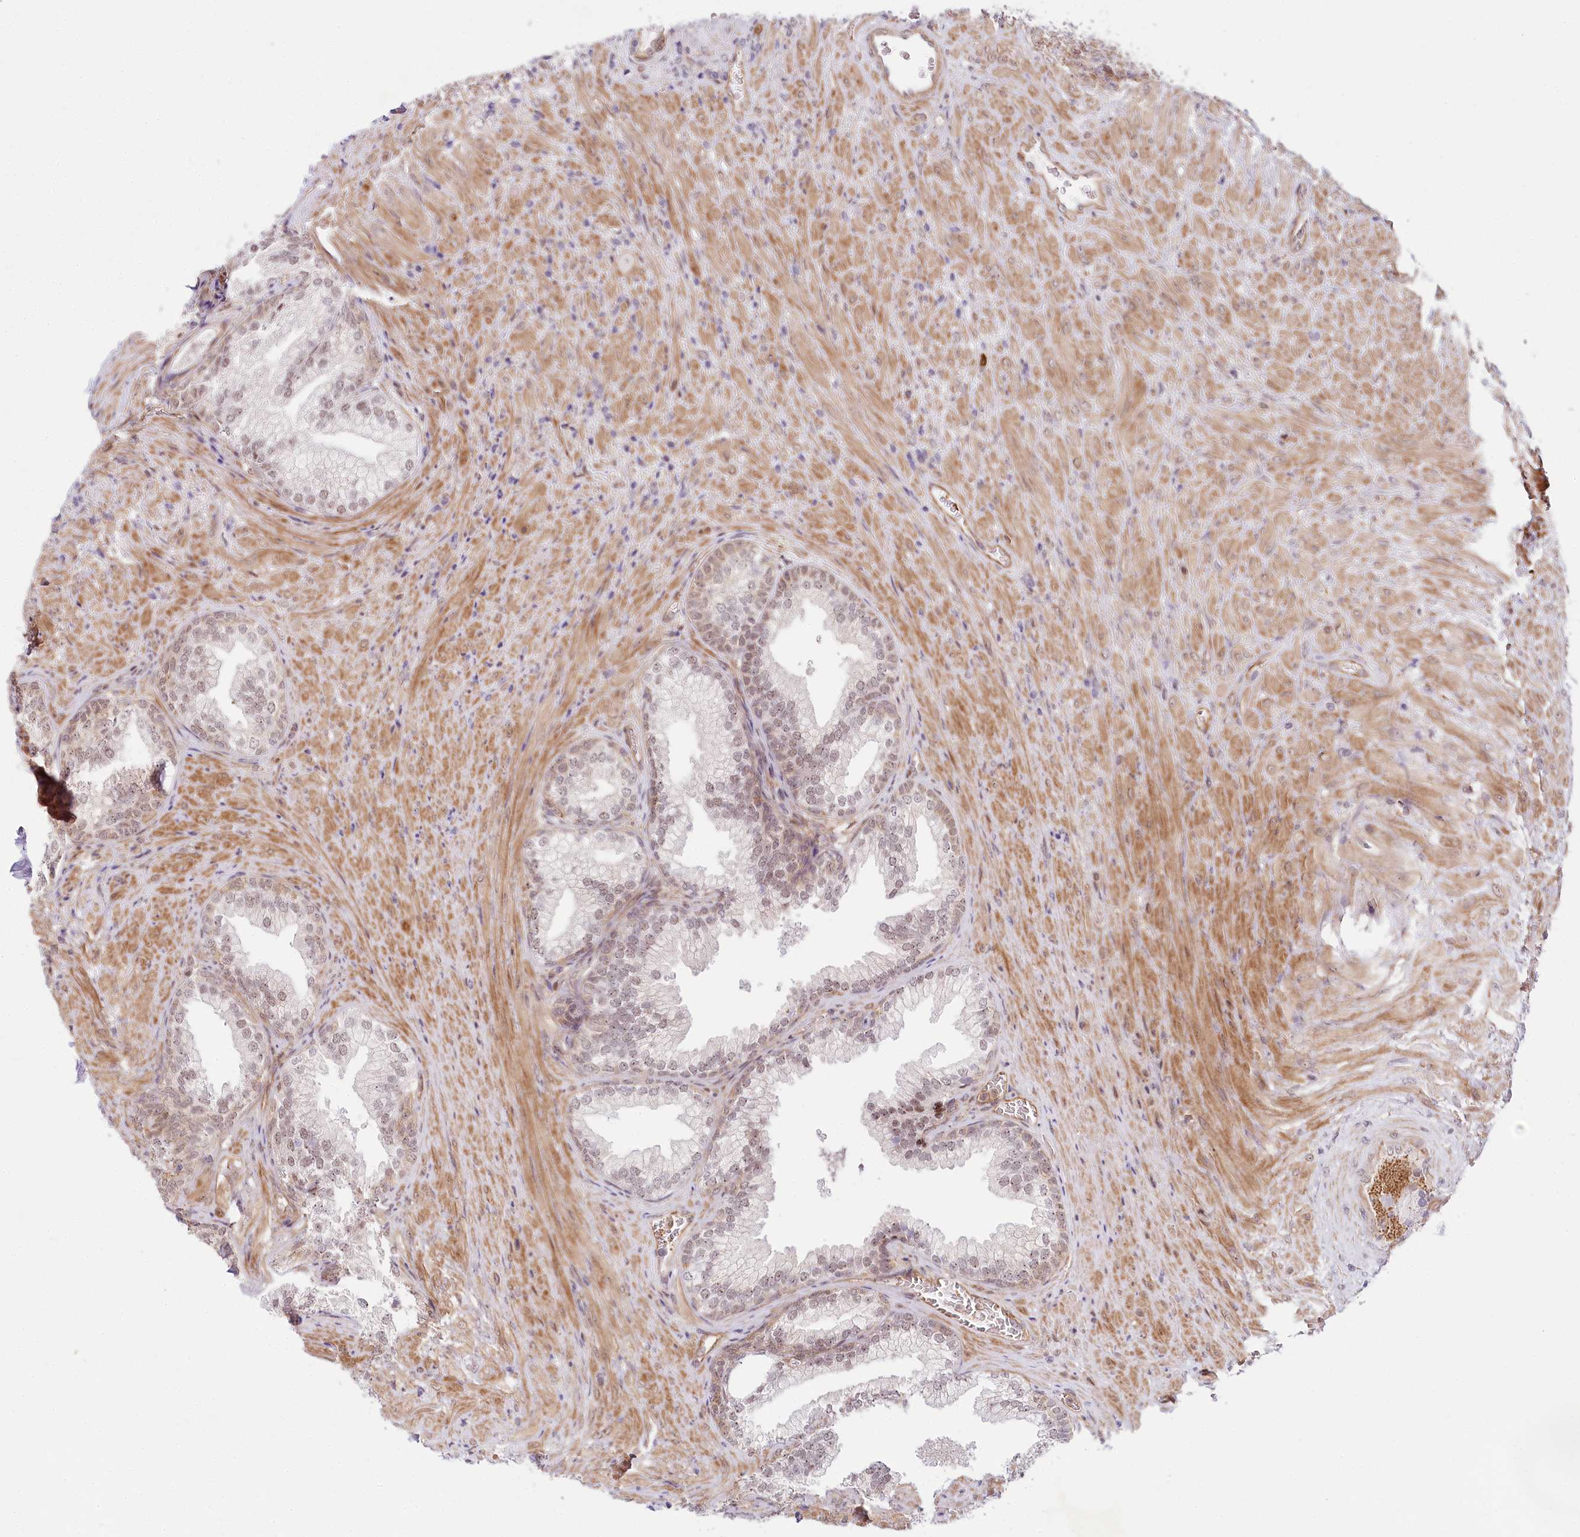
{"staining": {"intensity": "moderate", "quantity": "25%-75%", "location": "nuclear"}, "tissue": "prostate", "cell_type": "Glandular cells", "image_type": "normal", "snomed": [{"axis": "morphology", "description": "Normal tissue, NOS"}, {"axis": "topography", "description": "Prostate"}], "caption": "Prostate stained for a protein displays moderate nuclear positivity in glandular cells.", "gene": "TUBGCP2", "patient": {"sex": "male", "age": 76}}